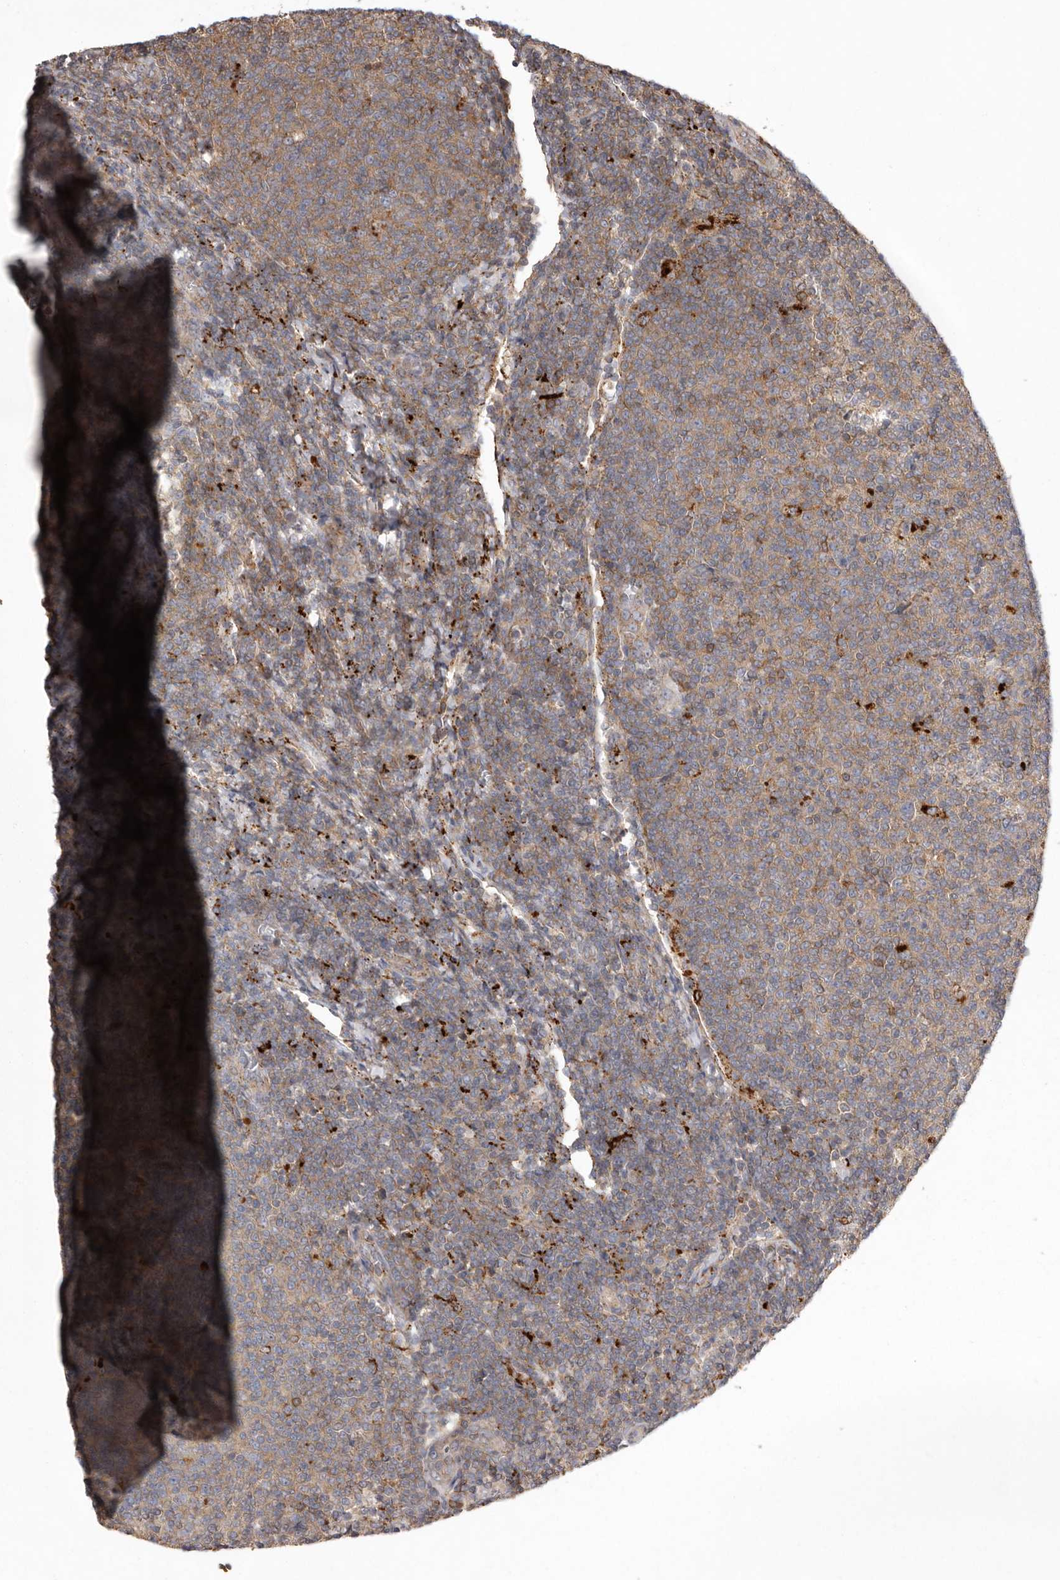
{"staining": {"intensity": "moderate", "quantity": ">75%", "location": "cytoplasmic/membranous"}, "tissue": "lymphoma", "cell_type": "Tumor cells", "image_type": "cancer", "snomed": [{"axis": "morphology", "description": "Malignant lymphoma, non-Hodgkin's type, Low grade"}, {"axis": "topography", "description": "Lymph node"}], "caption": "Immunohistochemical staining of human lymphoma reveals medium levels of moderate cytoplasmic/membranous expression in about >75% of tumor cells.", "gene": "WDR47", "patient": {"sex": "male", "age": 66}}